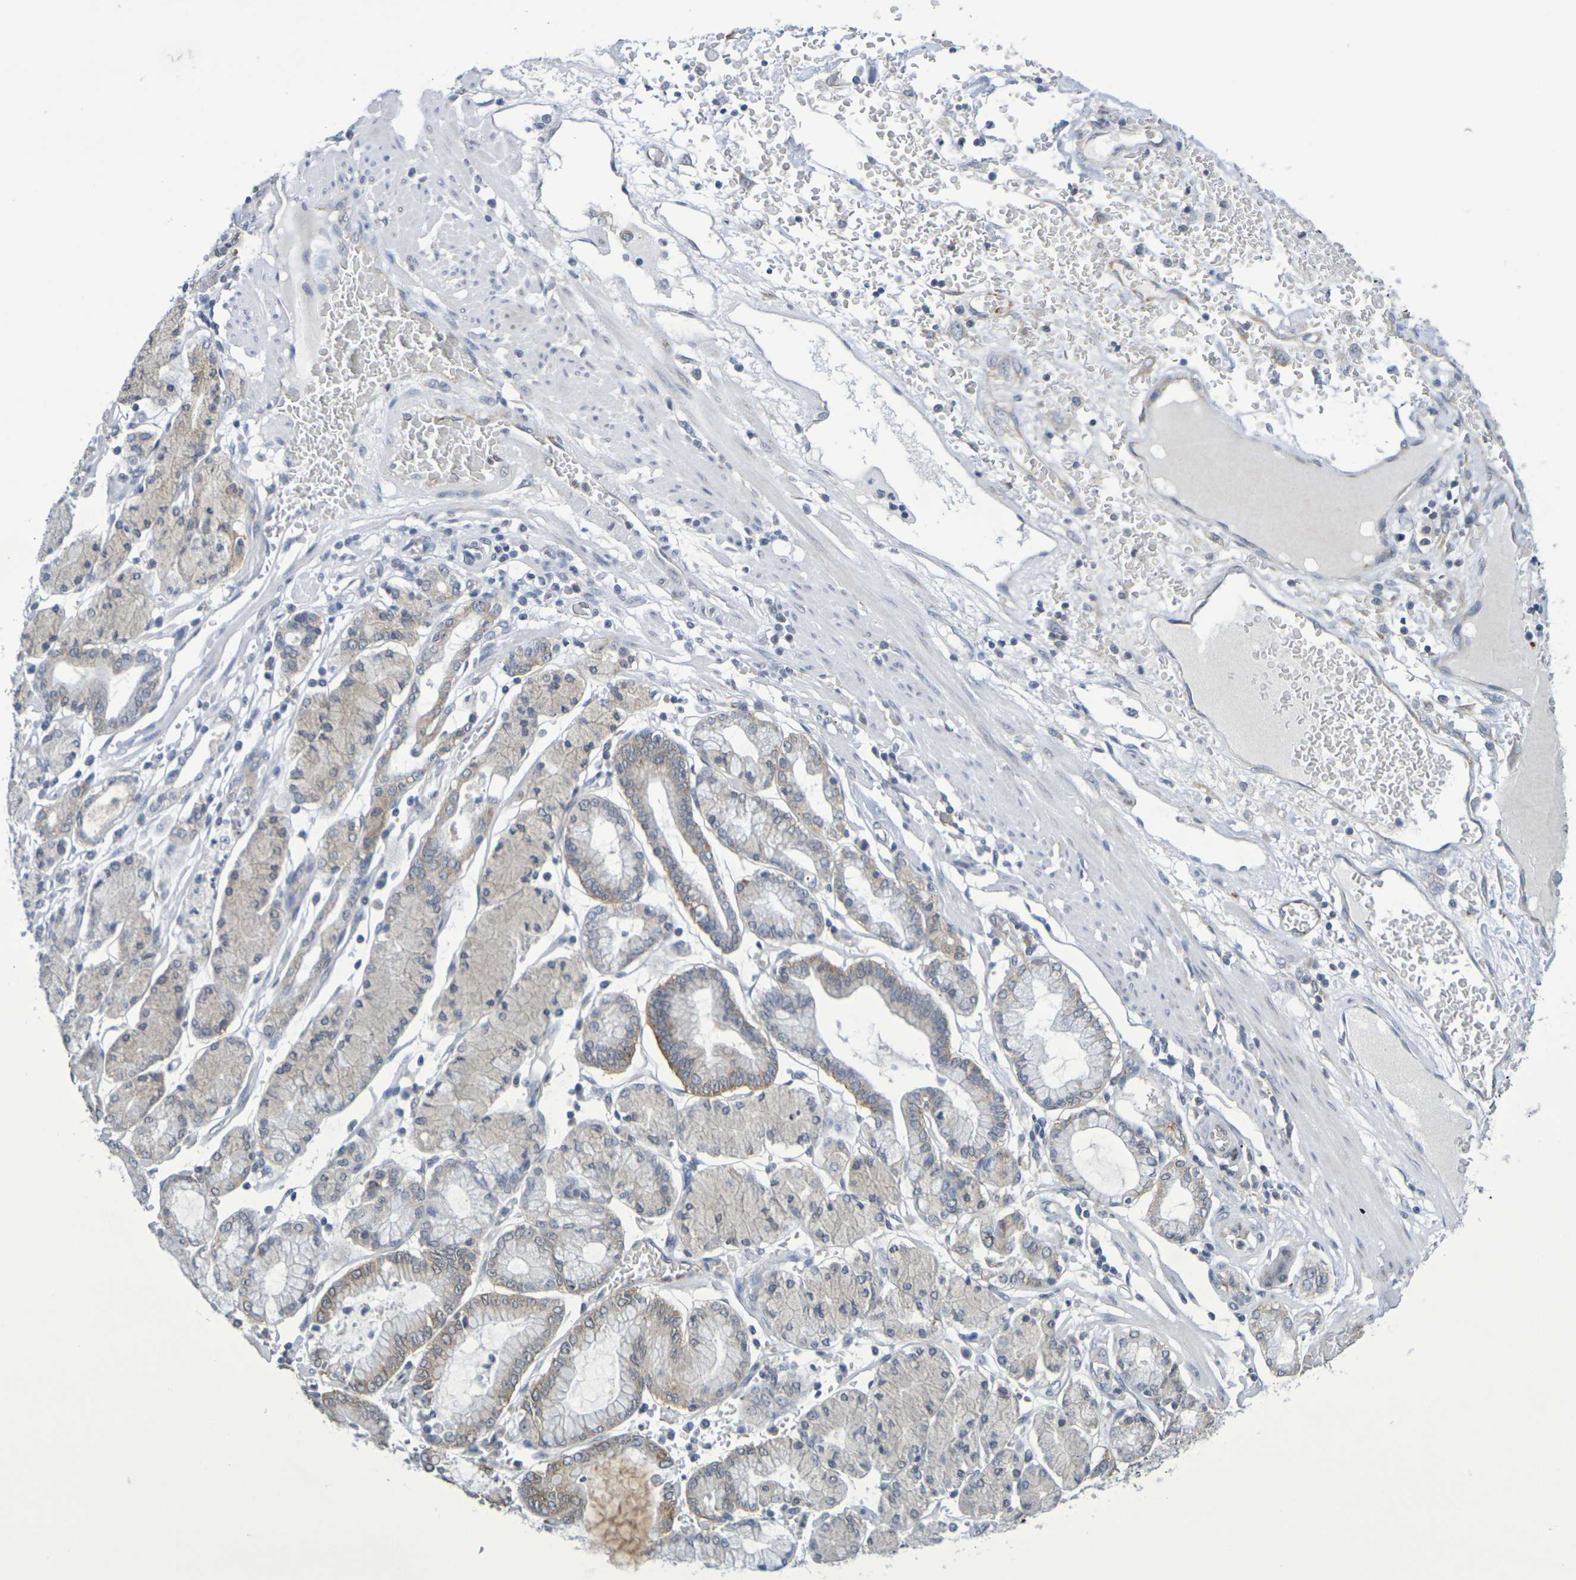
{"staining": {"intensity": "moderate", "quantity": "25%-75%", "location": "cytoplasmic/membranous"}, "tissue": "stomach cancer", "cell_type": "Tumor cells", "image_type": "cancer", "snomed": [{"axis": "morphology", "description": "Normal tissue, NOS"}, {"axis": "morphology", "description": "Adenocarcinoma, NOS"}, {"axis": "topography", "description": "Stomach, upper"}, {"axis": "topography", "description": "Stomach"}], "caption": "Immunohistochemistry (IHC) (DAB (3,3'-diaminobenzidine)) staining of human stomach cancer (adenocarcinoma) shows moderate cytoplasmic/membranous protein staining in approximately 25%-75% of tumor cells.", "gene": "CHRNB1", "patient": {"sex": "male", "age": 76}}